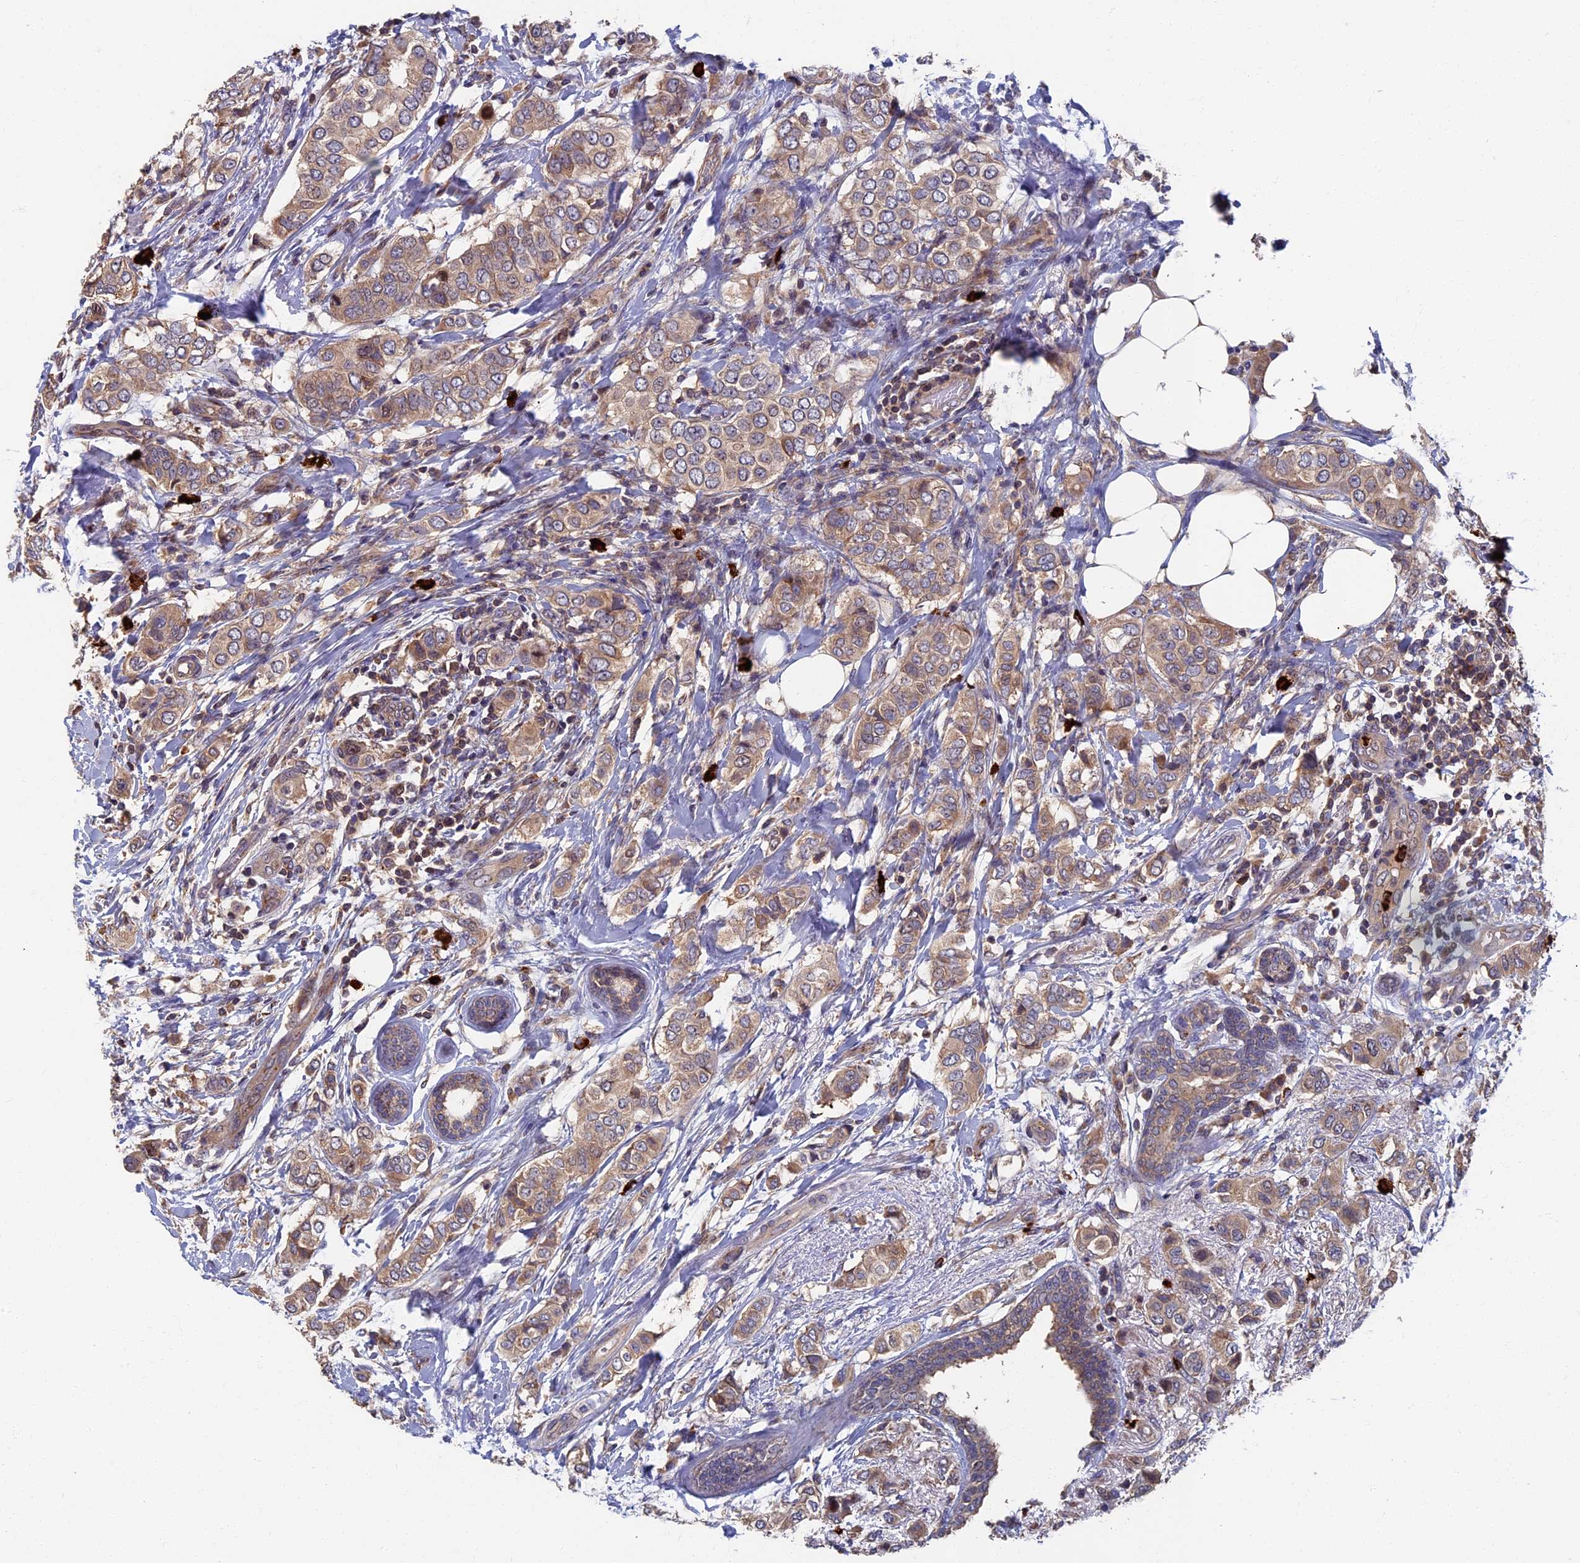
{"staining": {"intensity": "moderate", "quantity": ">75%", "location": "cytoplasmic/membranous,nuclear"}, "tissue": "breast cancer", "cell_type": "Tumor cells", "image_type": "cancer", "snomed": [{"axis": "morphology", "description": "Lobular carcinoma"}, {"axis": "topography", "description": "Breast"}], "caption": "Tumor cells demonstrate medium levels of moderate cytoplasmic/membranous and nuclear positivity in about >75% of cells in human breast lobular carcinoma.", "gene": "TNK2", "patient": {"sex": "female", "age": 51}}